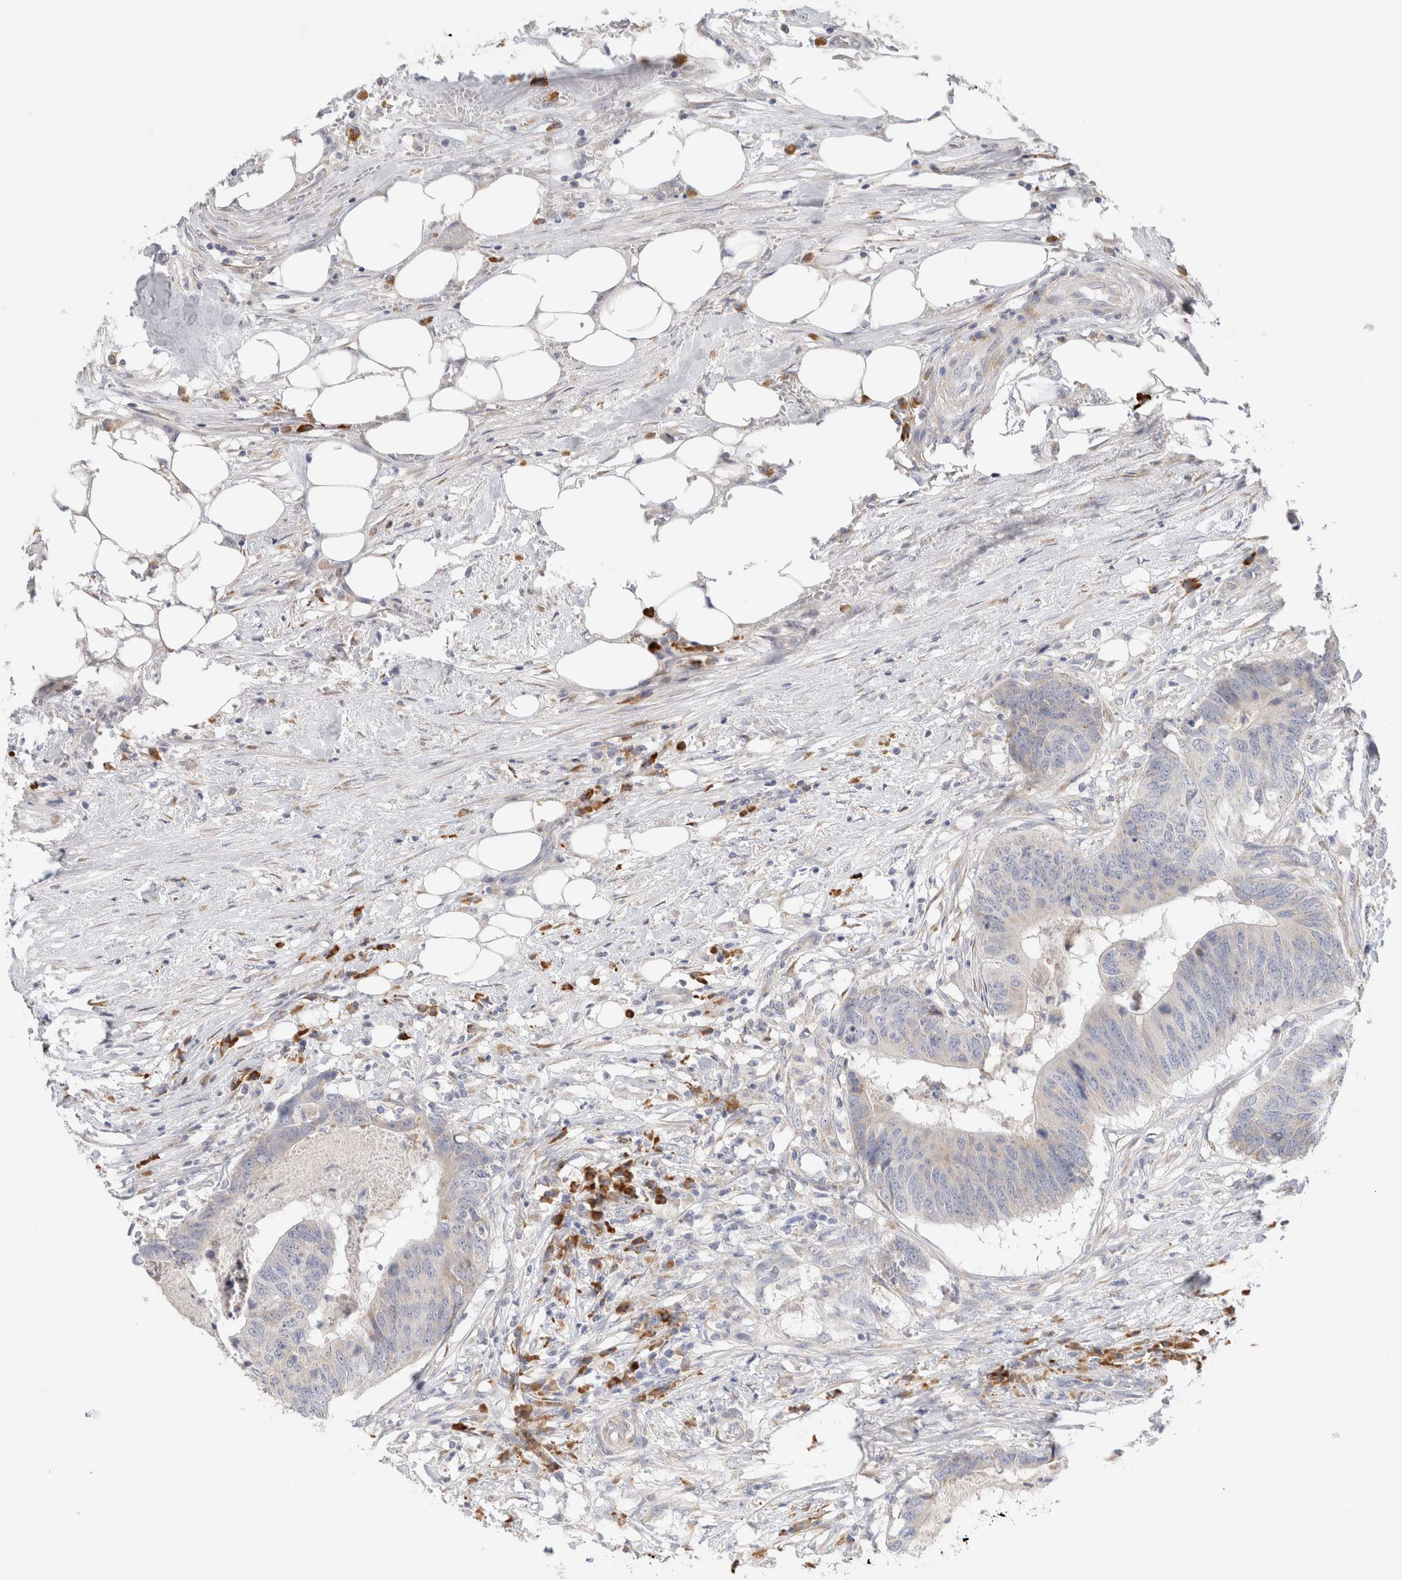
{"staining": {"intensity": "negative", "quantity": "none", "location": "none"}, "tissue": "colorectal cancer", "cell_type": "Tumor cells", "image_type": "cancer", "snomed": [{"axis": "morphology", "description": "Adenocarcinoma, NOS"}, {"axis": "topography", "description": "Colon"}], "caption": "The IHC image has no significant expression in tumor cells of colorectal cancer tissue. The staining is performed using DAB brown chromogen with nuclei counter-stained in using hematoxylin.", "gene": "GADD45G", "patient": {"sex": "male", "age": 56}}